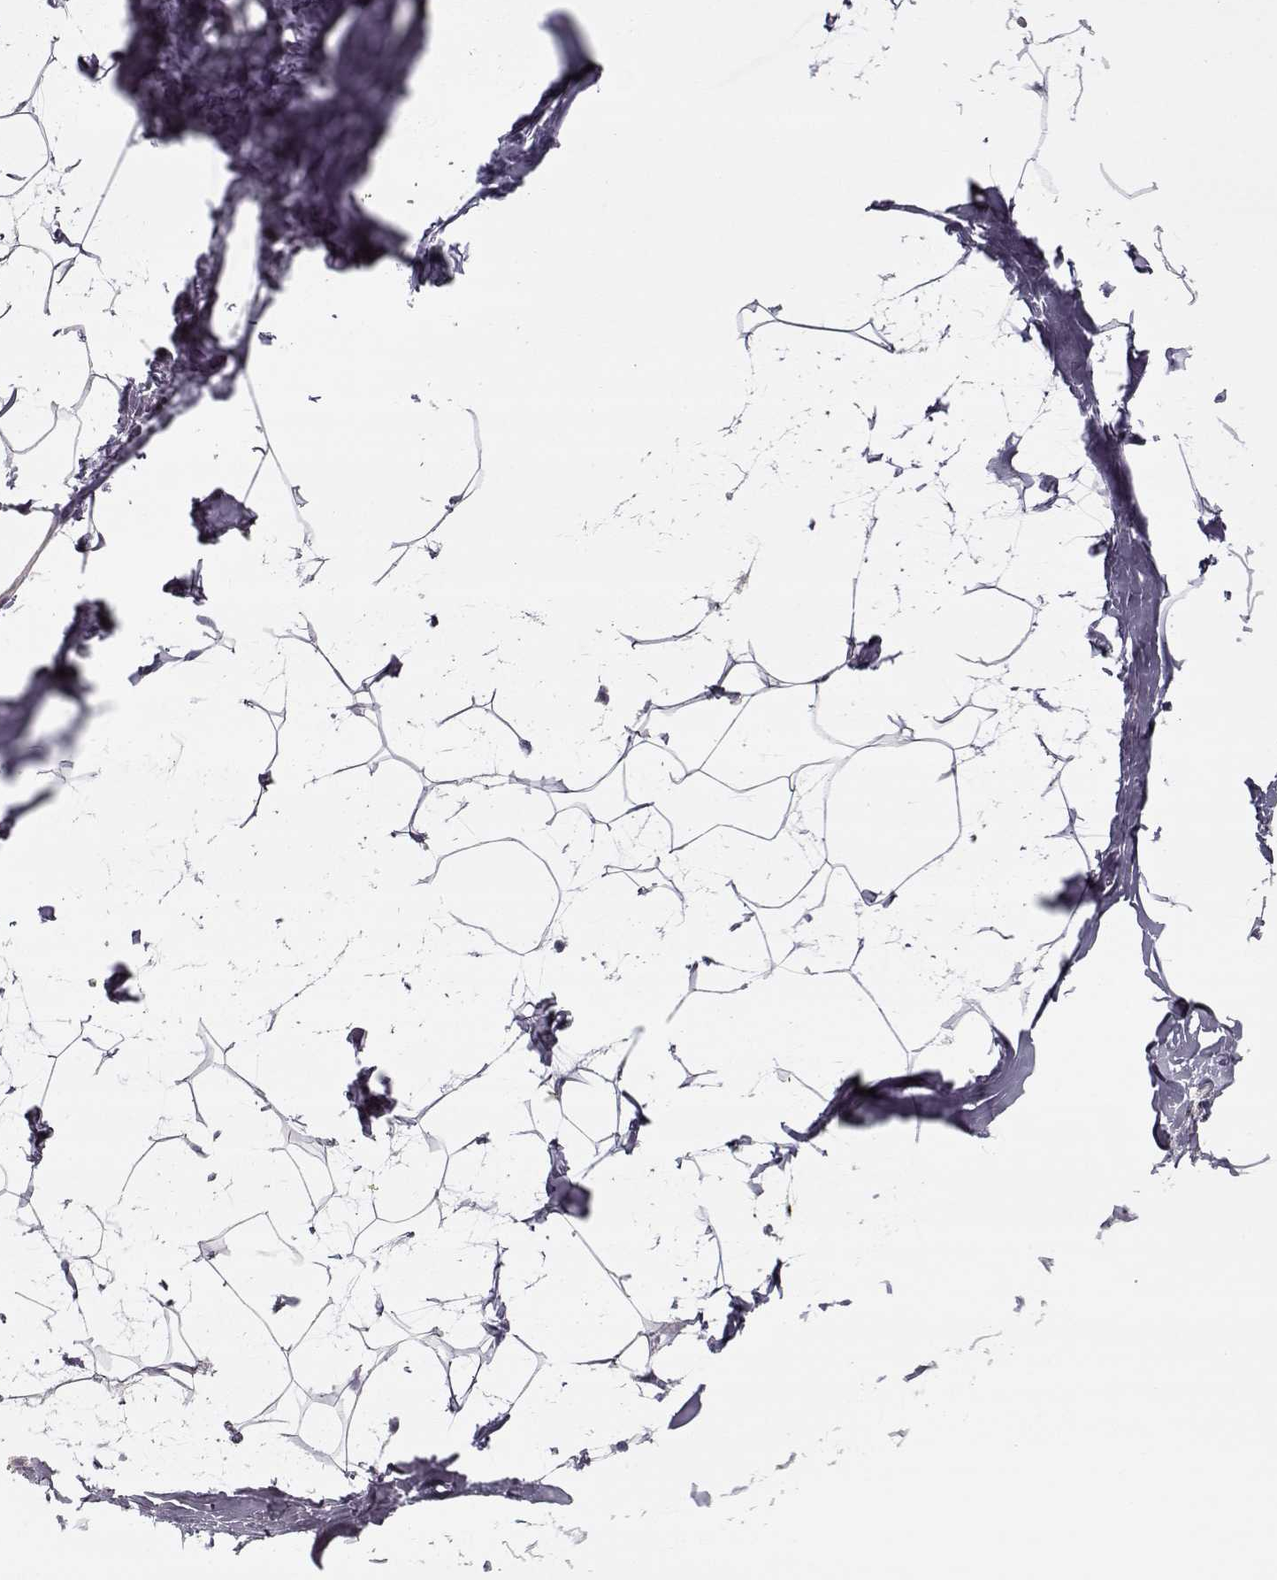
{"staining": {"intensity": "negative", "quantity": "none", "location": "none"}, "tissue": "breast", "cell_type": "Adipocytes", "image_type": "normal", "snomed": [{"axis": "morphology", "description": "Normal tissue, NOS"}, {"axis": "topography", "description": "Breast"}], "caption": "Immunohistochemistry (IHC) photomicrograph of normal breast: human breast stained with DAB (3,3'-diaminobenzidine) displays no significant protein positivity in adipocytes.", "gene": "PNMT", "patient": {"sex": "female", "age": 32}}